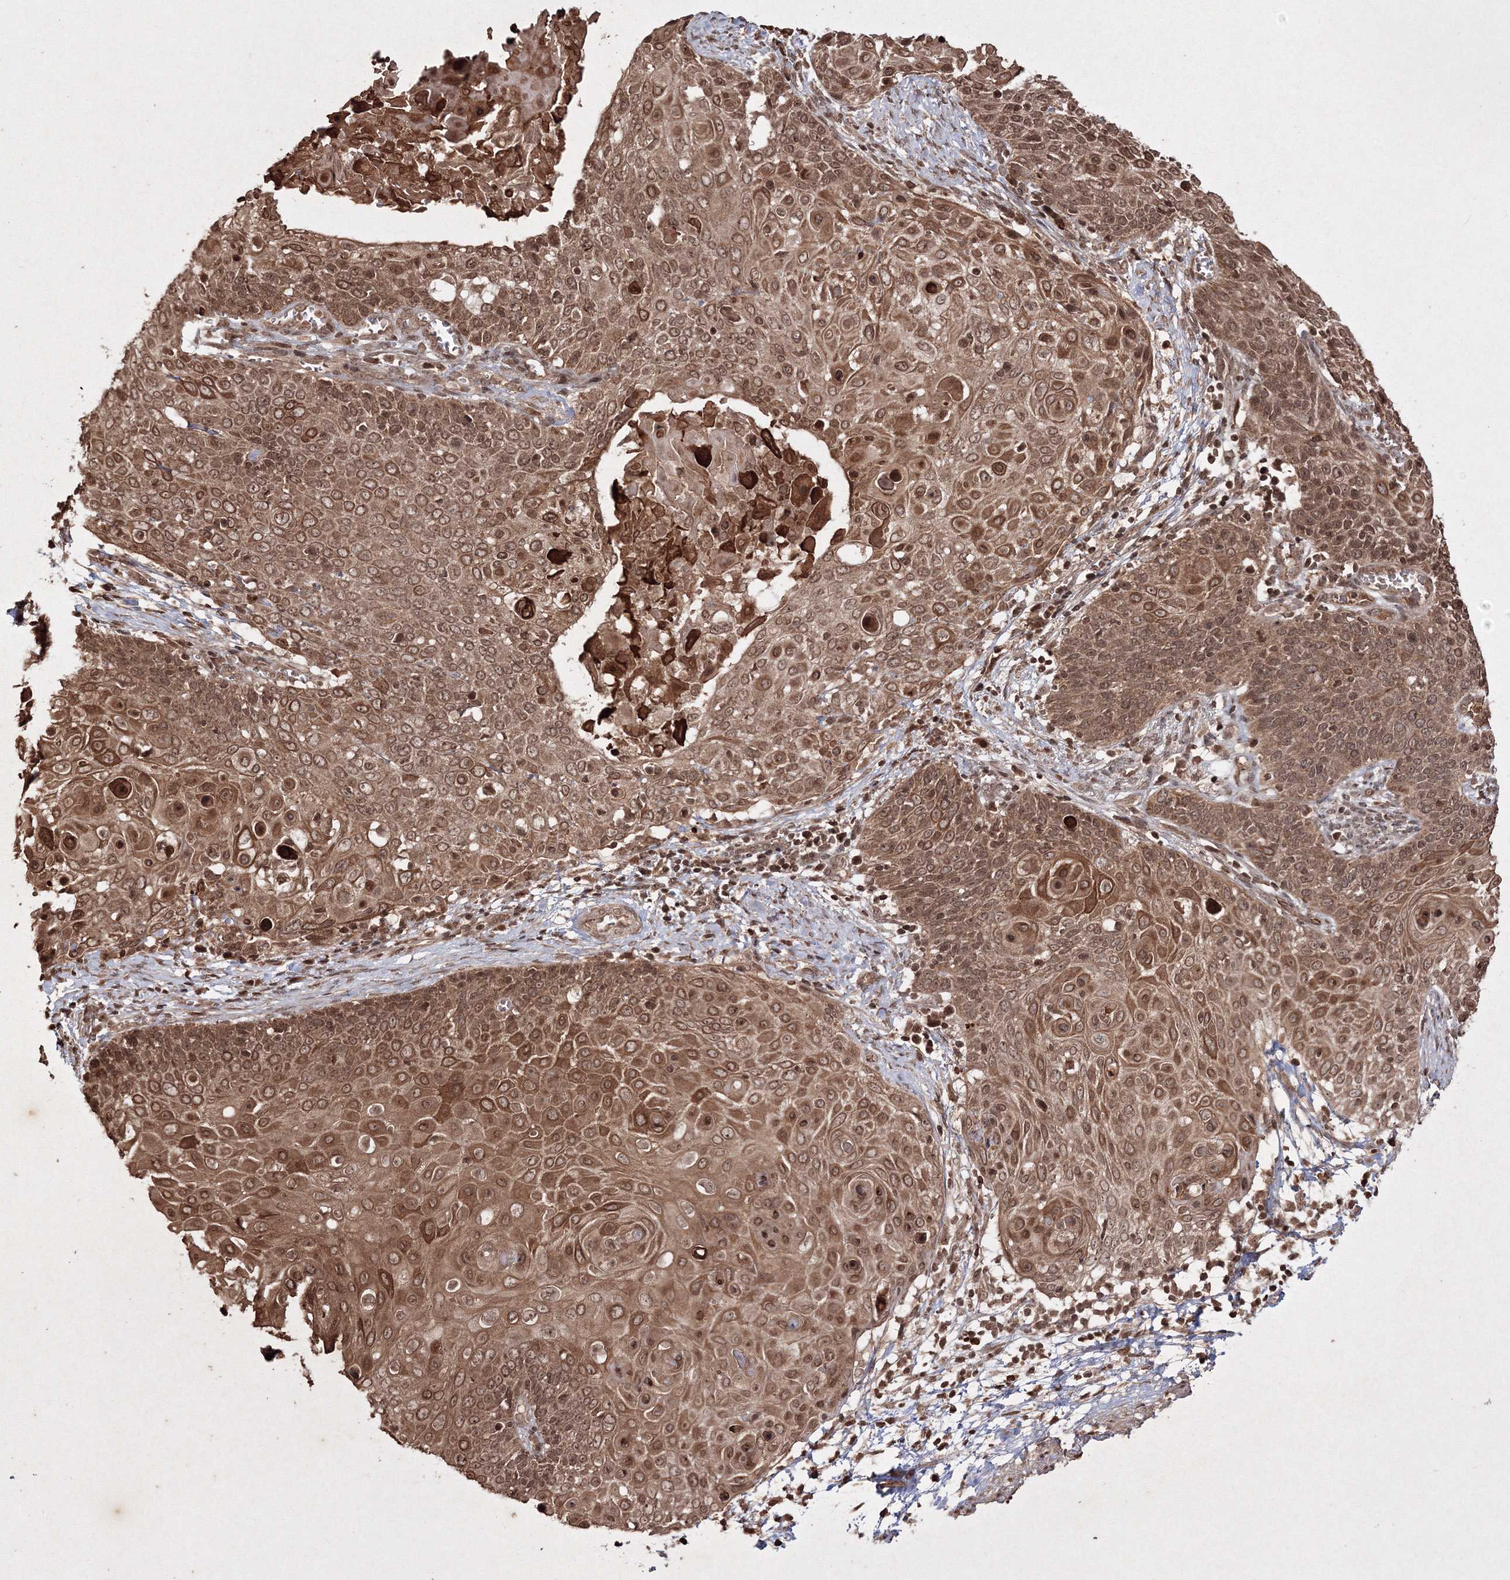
{"staining": {"intensity": "strong", "quantity": ">75%", "location": "cytoplasmic/membranous,nuclear"}, "tissue": "cervical cancer", "cell_type": "Tumor cells", "image_type": "cancer", "snomed": [{"axis": "morphology", "description": "Squamous cell carcinoma, NOS"}, {"axis": "topography", "description": "Cervix"}], "caption": "Cervical cancer (squamous cell carcinoma) tissue exhibits strong cytoplasmic/membranous and nuclear positivity in about >75% of tumor cells", "gene": "PEX13", "patient": {"sex": "female", "age": 39}}